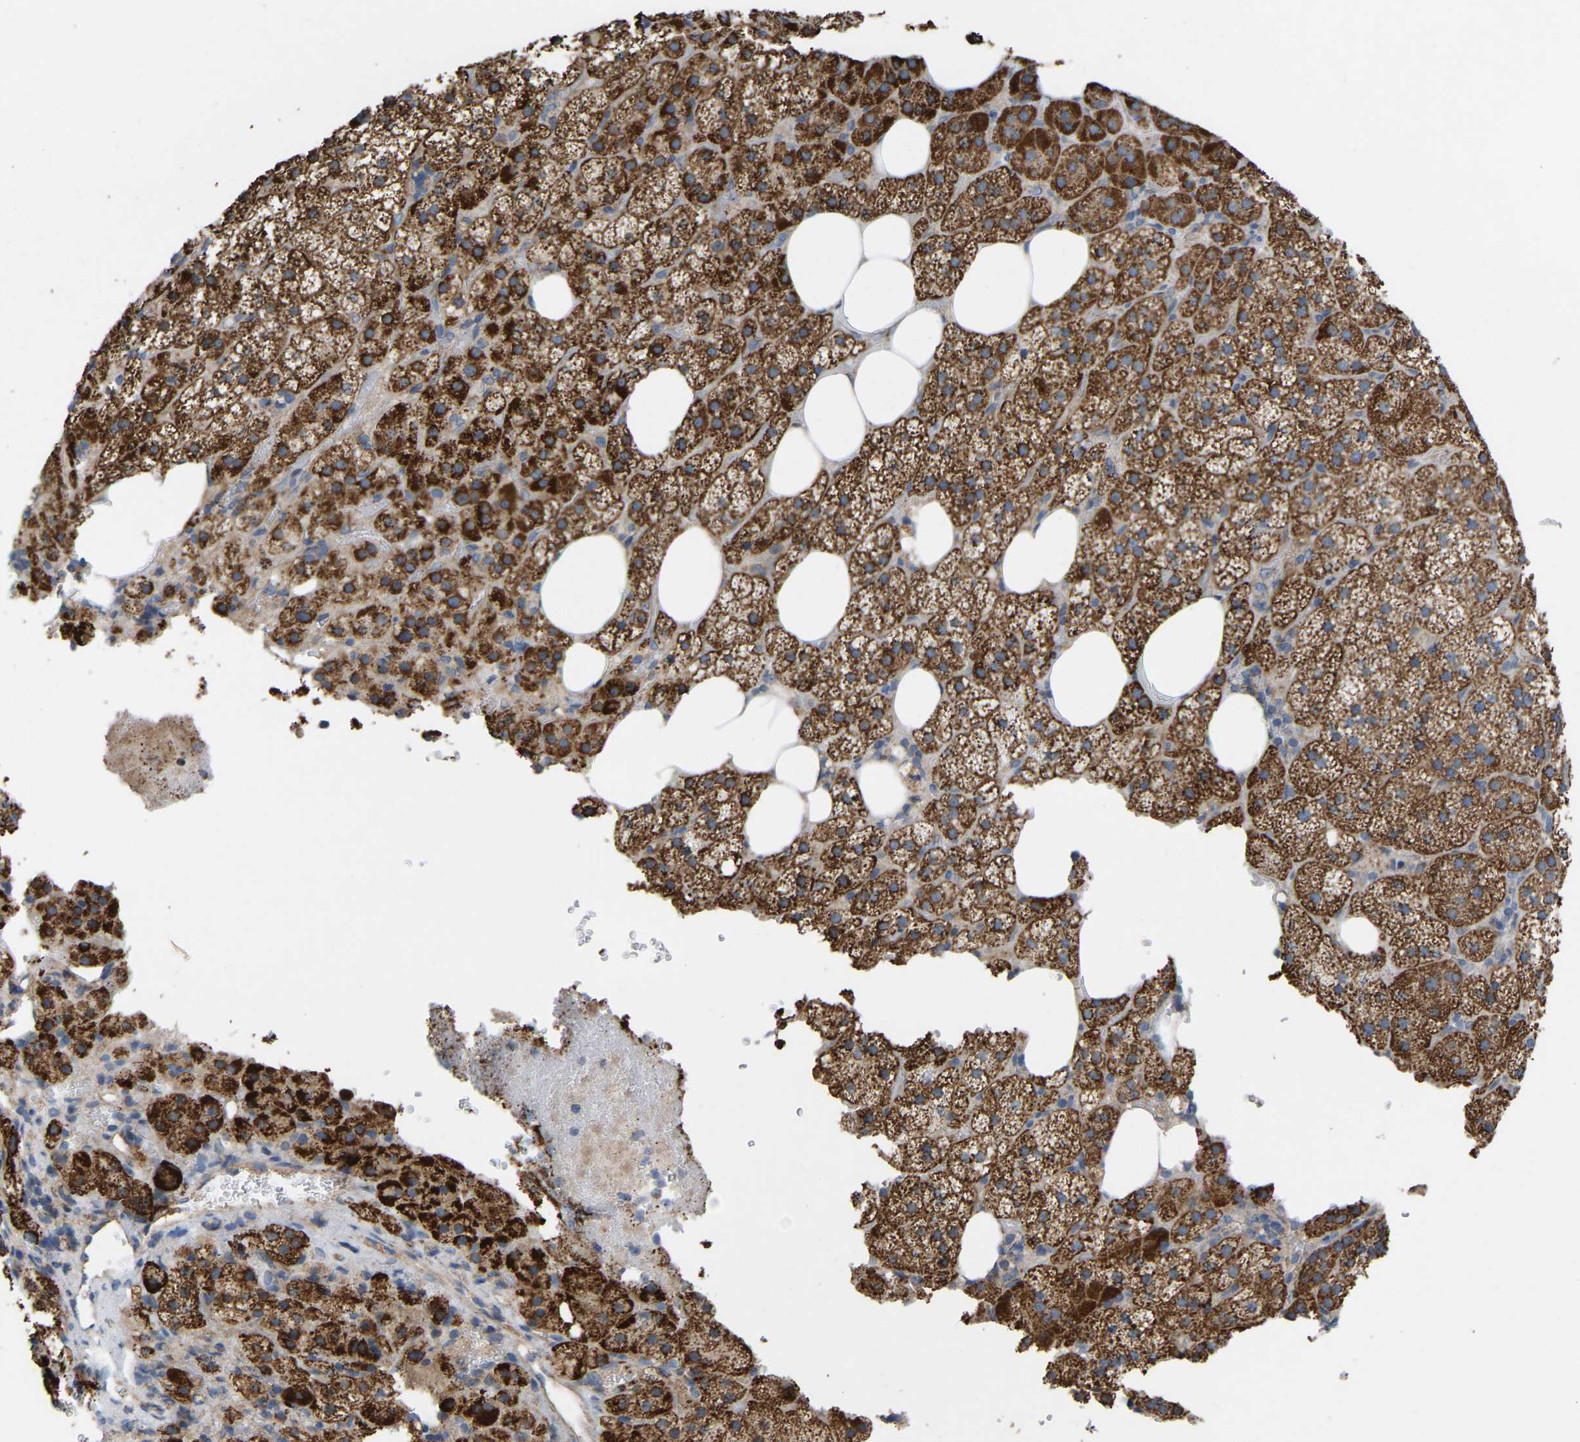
{"staining": {"intensity": "strong", "quantity": ">75%", "location": "cytoplasmic/membranous"}, "tissue": "adrenal gland", "cell_type": "Glandular cells", "image_type": "normal", "snomed": [{"axis": "morphology", "description": "Normal tissue, NOS"}, {"axis": "topography", "description": "Adrenal gland"}], "caption": "This micrograph displays immunohistochemistry staining of normal human adrenal gland, with high strong cytoplasmic/membranous staining in about >75% of glandular cells.", "gene": "BCL10", "patient": {"sex": "female", "age": 59}}